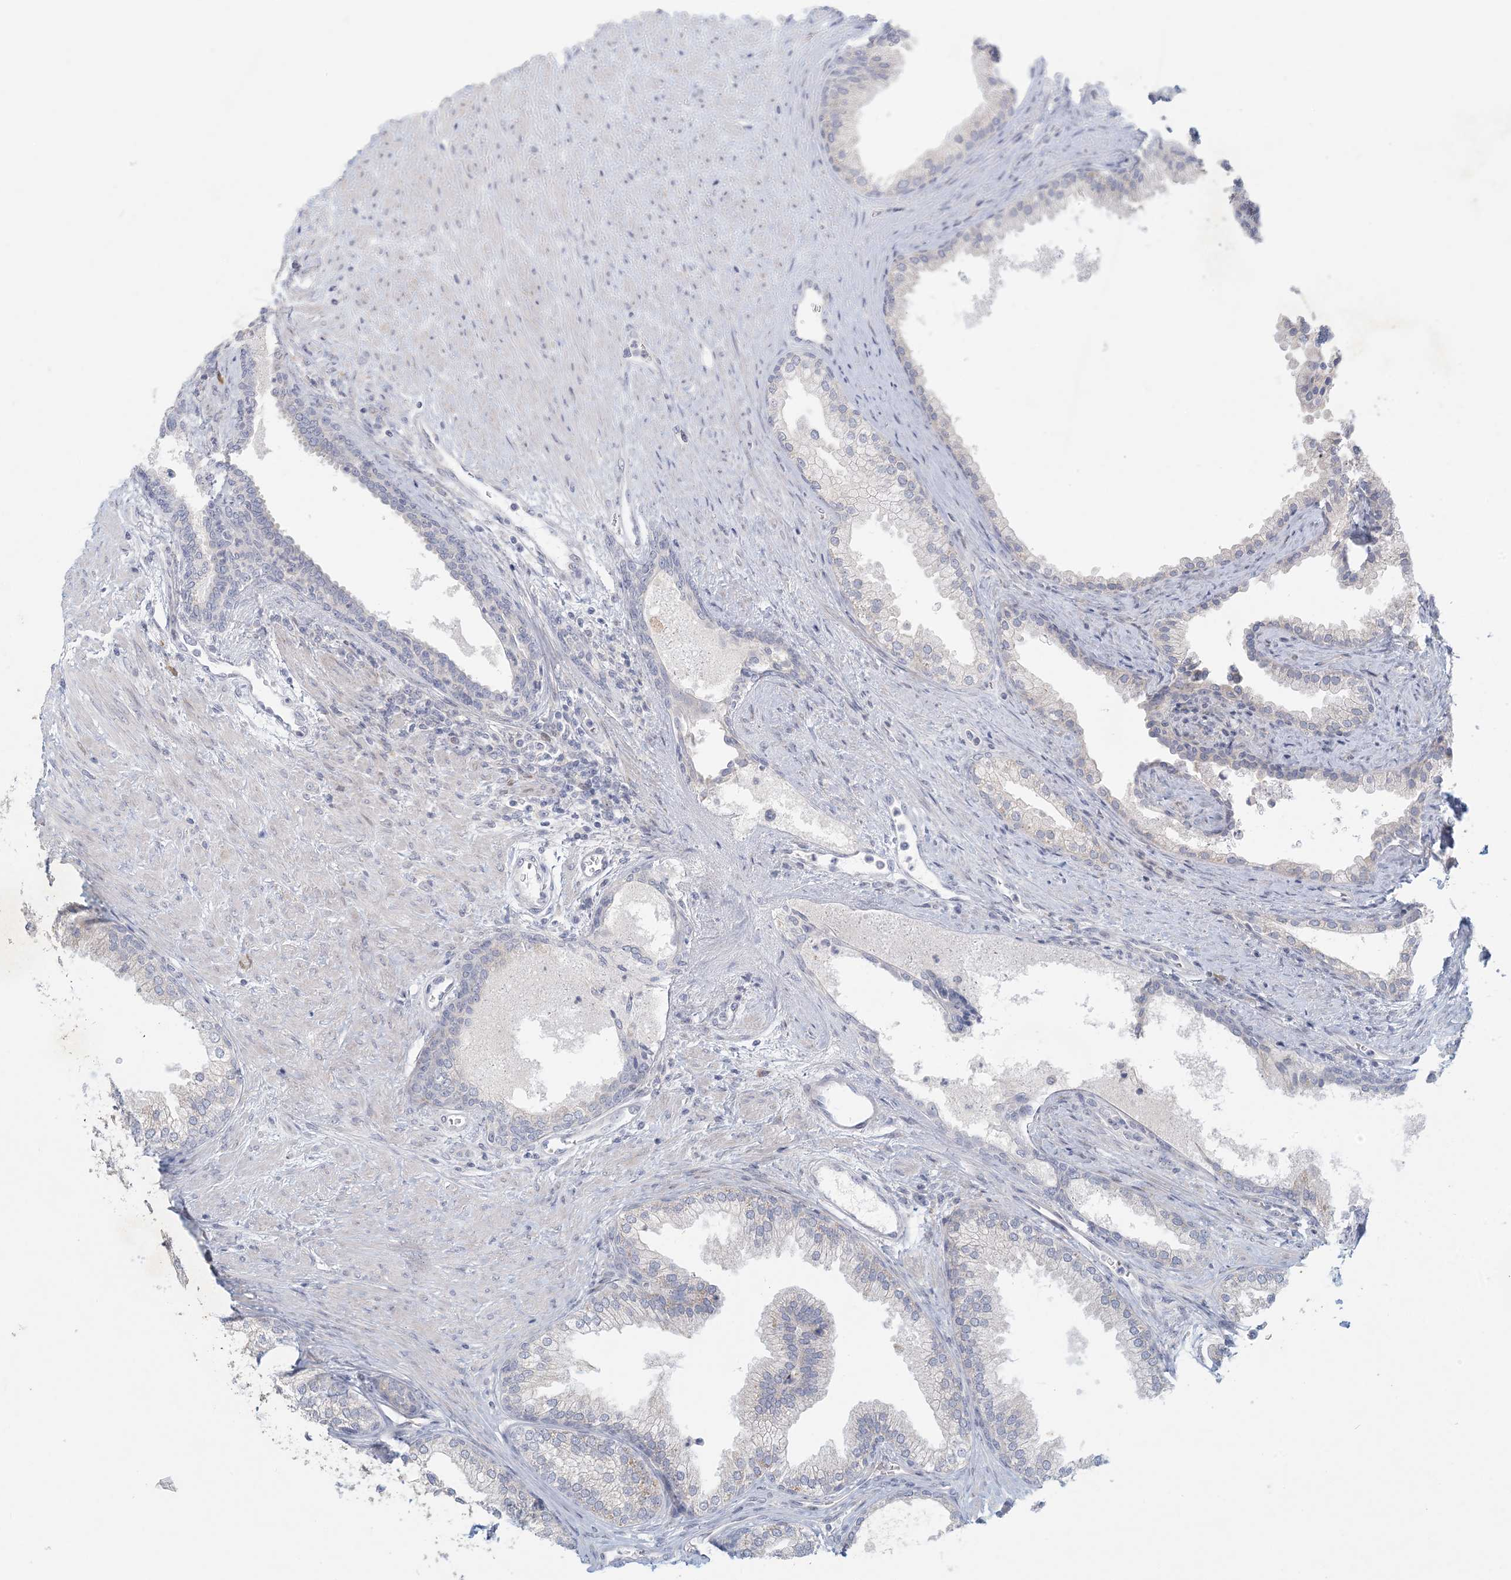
{"staining": {"intensity": "negative", "quantity": "none", "location": "none"}, "tissue": "prostate", "cell_type": "Glandular cells", "image_type": "normal", "snomed": [{"axis": "morphology", "description": "Normal tissue, NOS"}, {"axis": "topography", "description": "Prostate"}], "caption": "Immunohistochemistry (IHC) photomicrograph of normal prostate: prostate stained with DAB demonstrates no significant protein positivity in glandular cells.", "gene": "ZNF385D", "patient": {"sex": "male", "age": 76}}